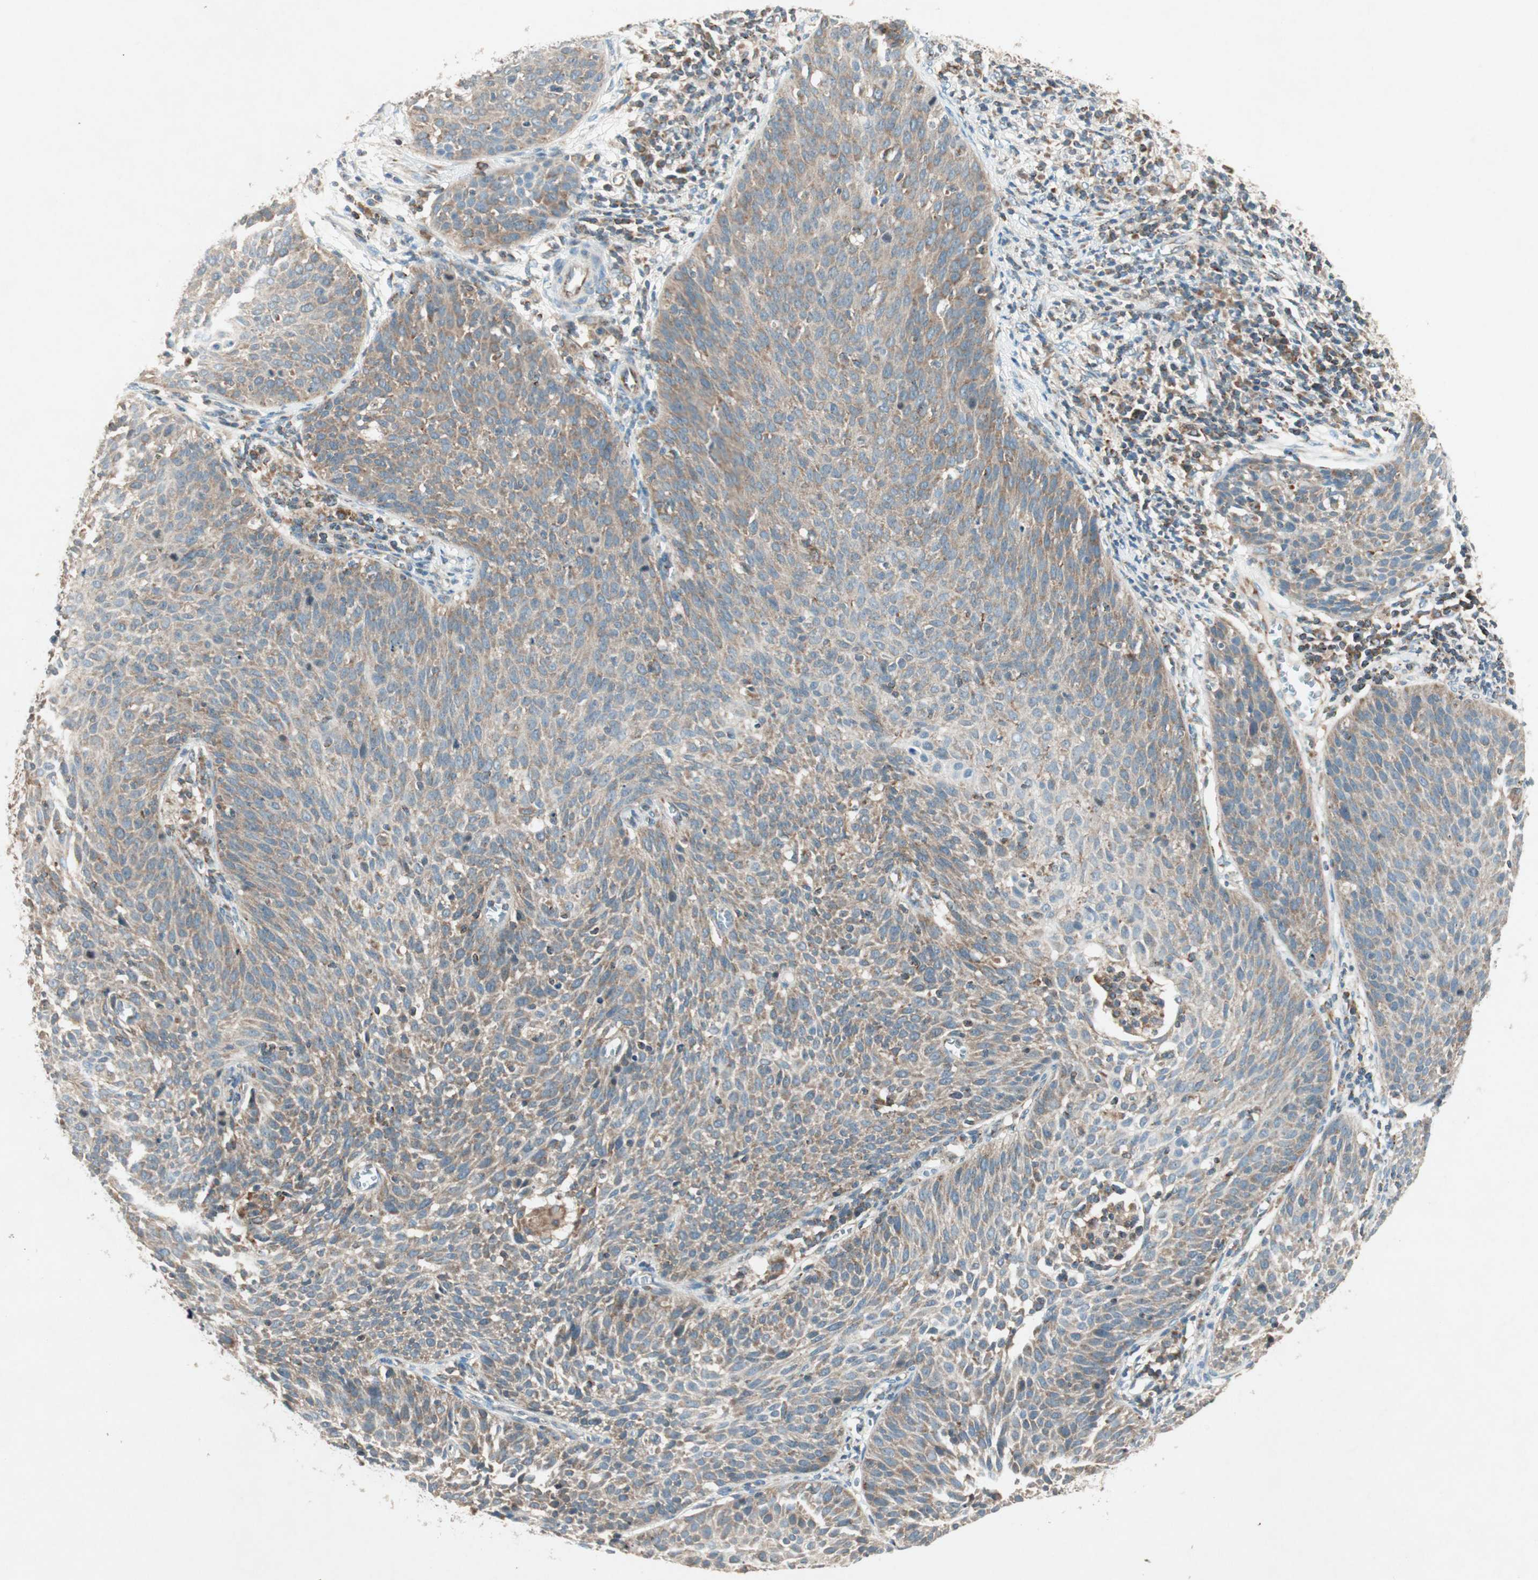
{"staining": {"intensity": "moderate", "quantity": ">75%", "location": "cytoplasmic/membranous"}, "tissue": "cervical cancer", "cell_type": "Tumor cells", "image_type": "cancer", "snomed": [{"axis": "morphology", "description": "Squamous cell carcinoma, NOS"}, {"axis": "topography", "description": "Cervix"}], "caption": "High-power microscopy captured an immunohistochemistry (IHC) photomicrograph of cervical squamous cell carcinoma, revealing moderate cytoplasmic/membranous staining in about >75% of tumor cells.", "gene": "CHADL", "patient": {"sex": "female", "age": 38}}